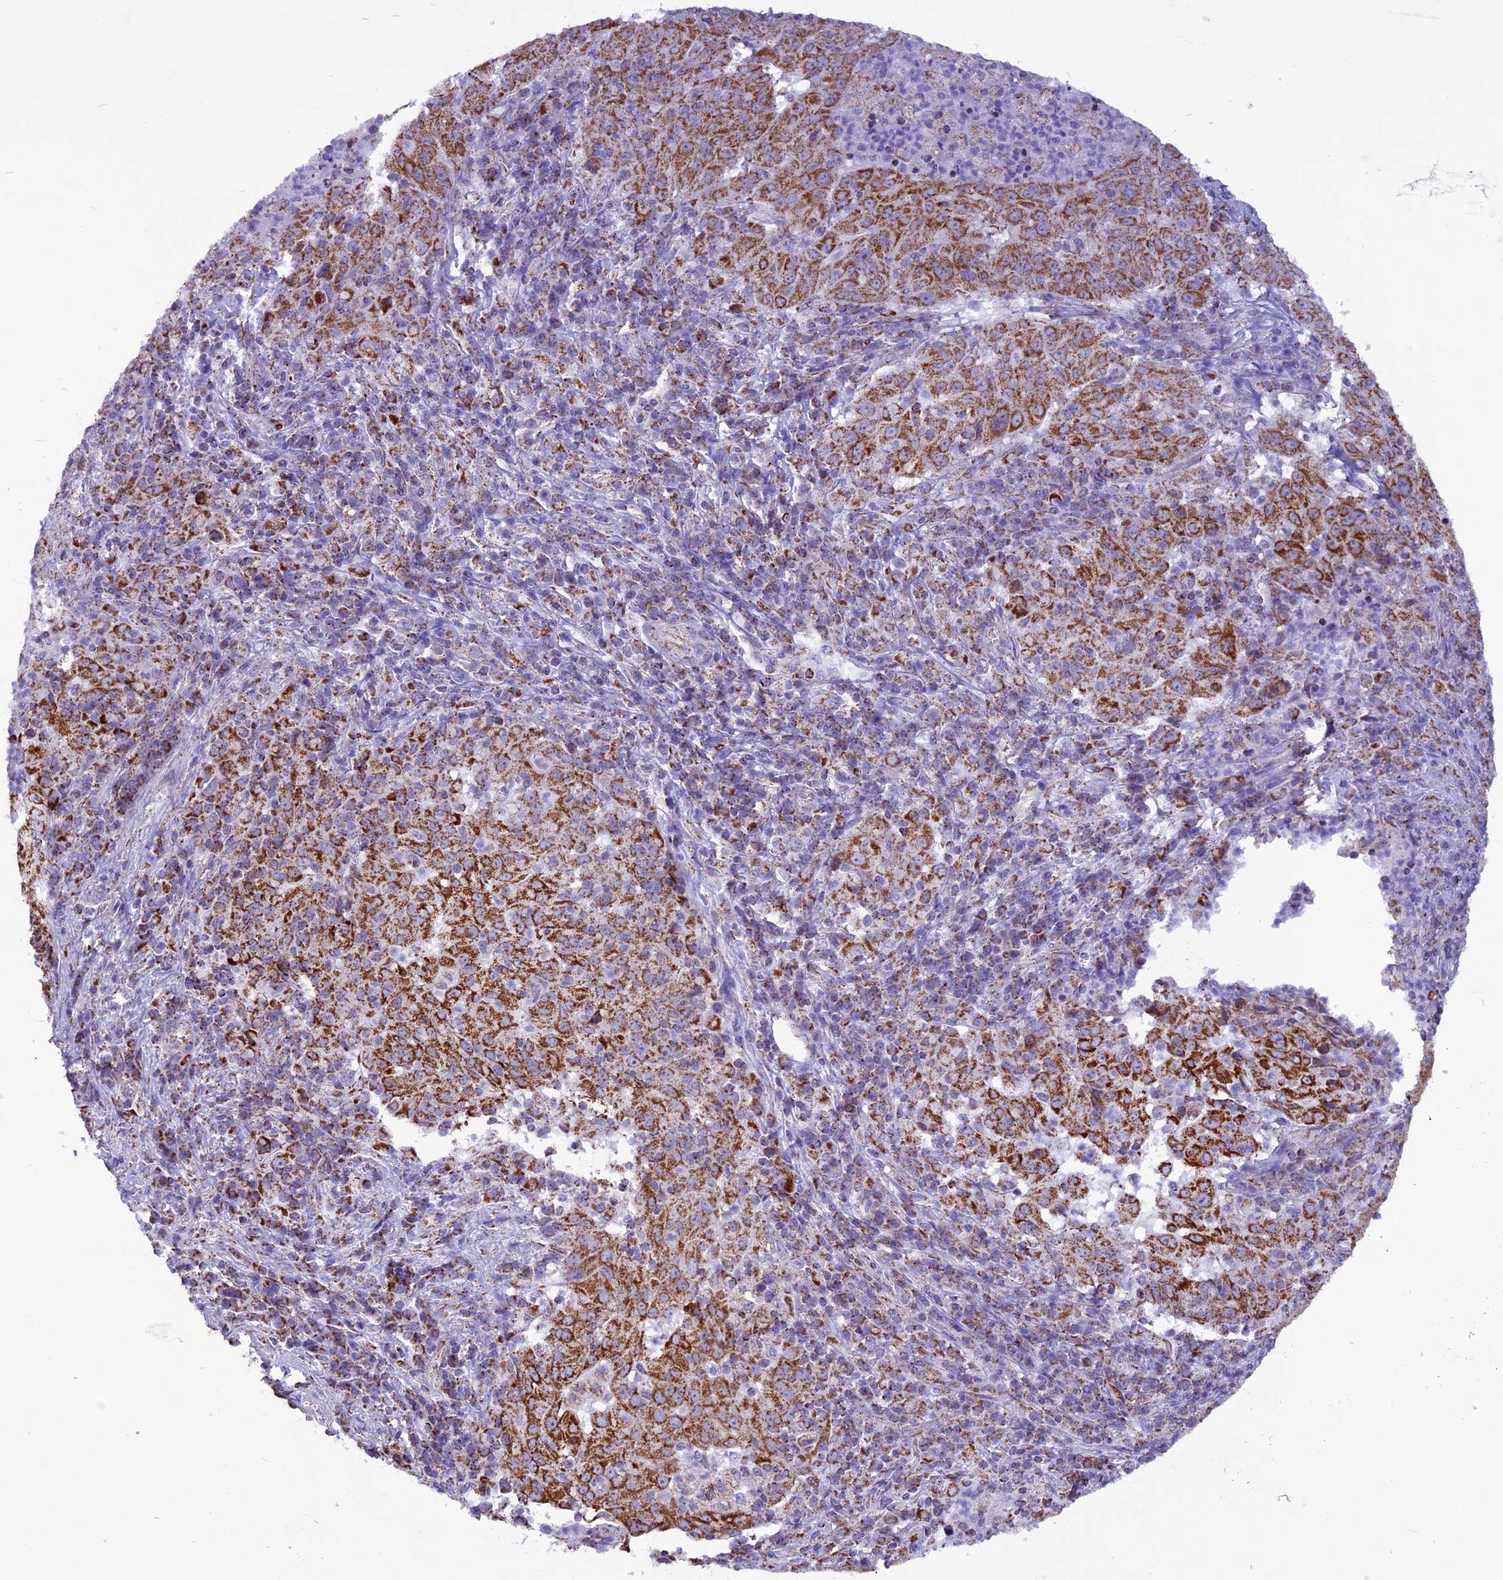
{"staining": {"intensity": "strong", "quantity": ">75%", "location": "cytoplasmic/membranous"}, "tissue": "pancreatic cancer", "cell_type": "Tumor cells", "image_type": "cancer", "snomed": [{"axis": "morphology", "description": "Adenocarcinoma, NOS"}, {"axis": "topography", "description": "Pancreas"}], "caption": "Protein staining by immunohistochemistry (IHC) displays strong cytoplasmic/membranous positivity in approximately >75% of tumor cells in pancreatic adenocarcinoma. (brown staining indicates protein expression, while blue staining denotes nuclei).", "gene": "ICA1L", "patient": {"sex": "male", "age": 63}}